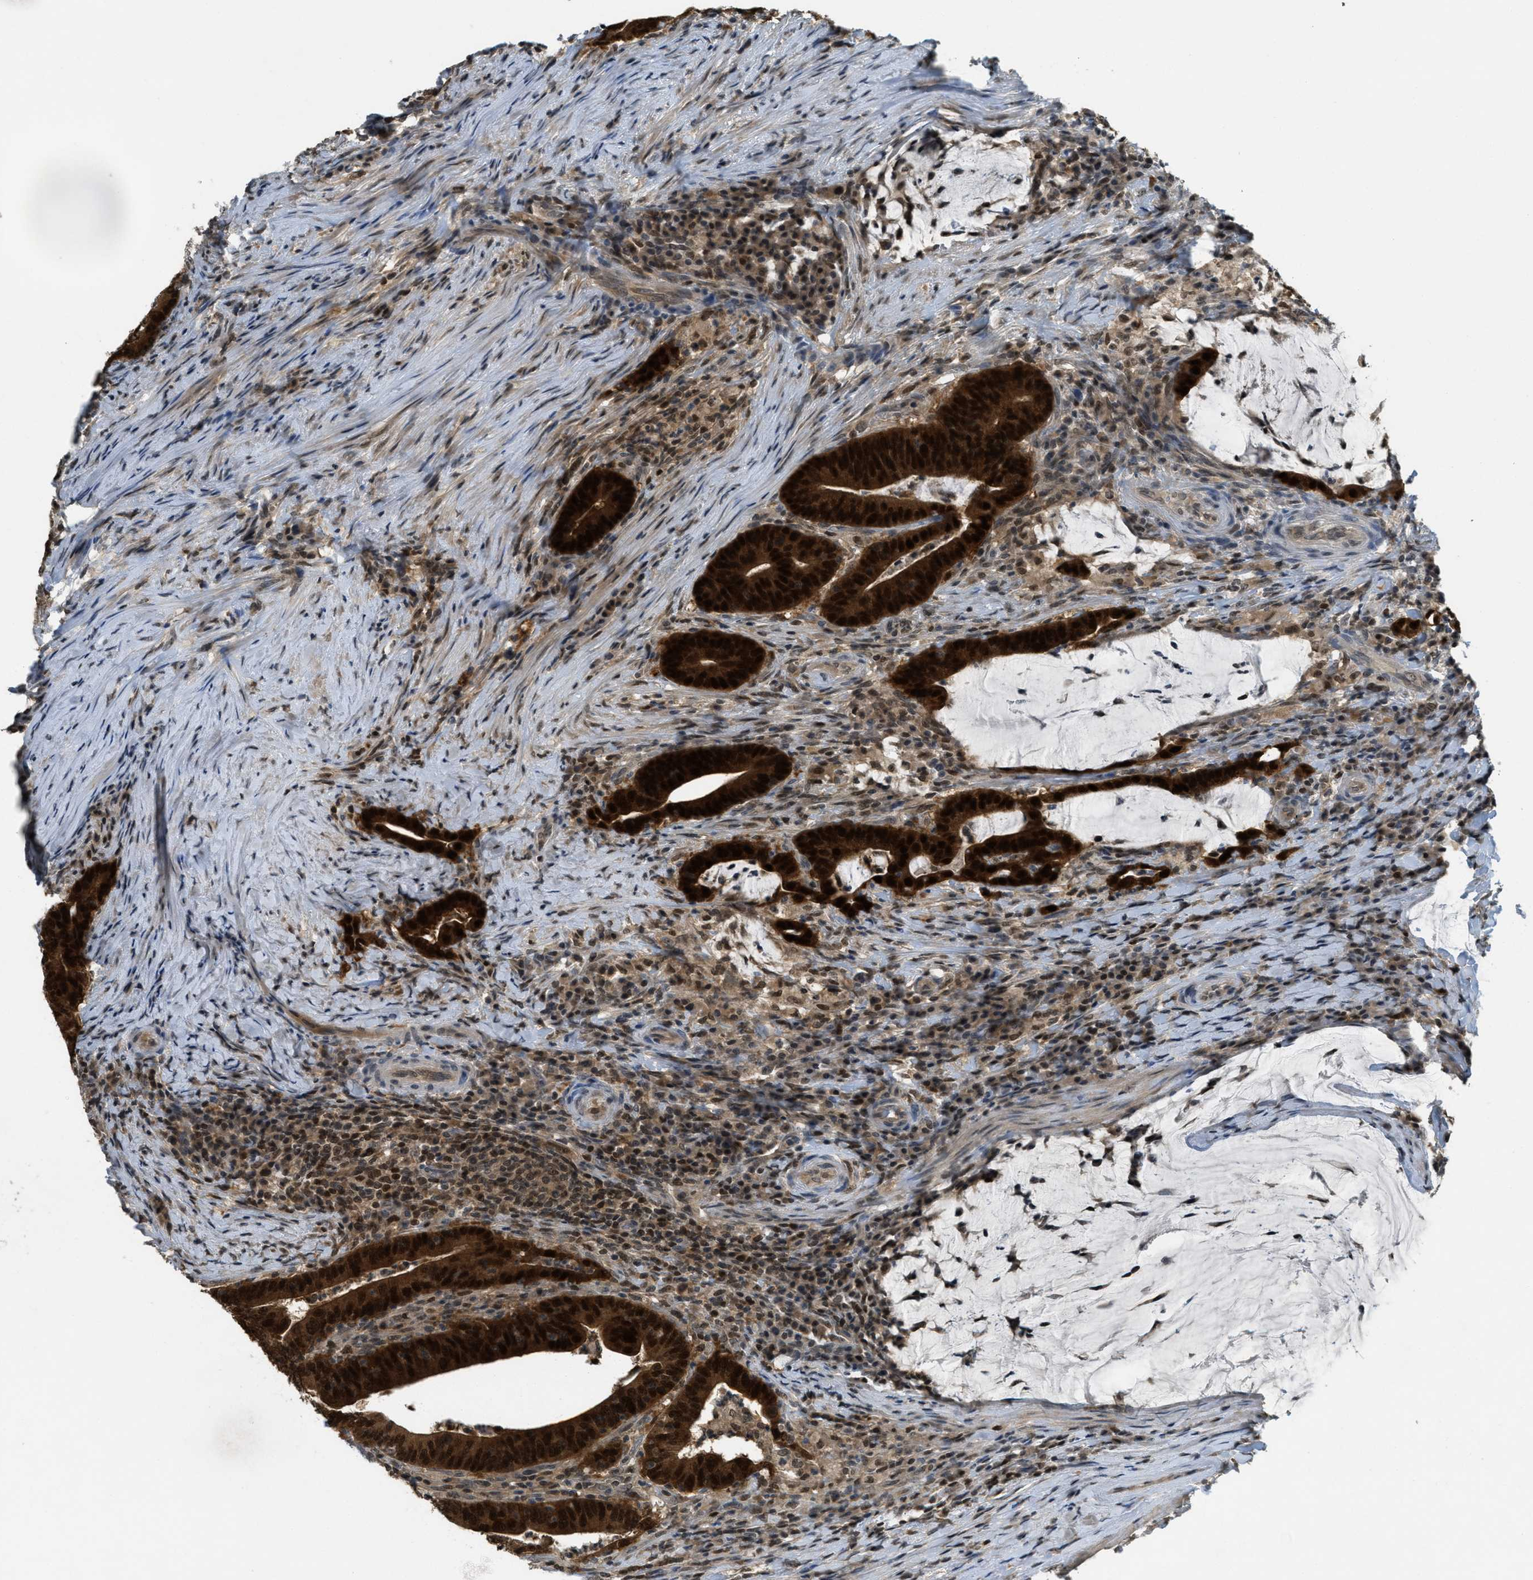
{"staining": {"intensity": "strong", "quantity": ">75%", "location": "cytoplasmic/membranous,nuclear"}, "tissue": "colorectal cancer", "cell_type": "Tumor cells", "image_type": "cancer", "snomed": [{"axis": "morphology", "description": "Normal tissue, NOS"}, {"axis": "morphology", "description": "Adenocarcinoma, NOS"}, {"axis": "topography", "description": "Colon"}], "caption": "Colorectal cancer (adenocarcinoma) stained with DAB (3,3'-diaminobenzidine) IHC reveals high levels of strong cytoplasmic/membranous and nuclear expression in about >75% of tumor cells.", "gene": "DNAJB1", "patient": {"sex": "female", "age": 66}}